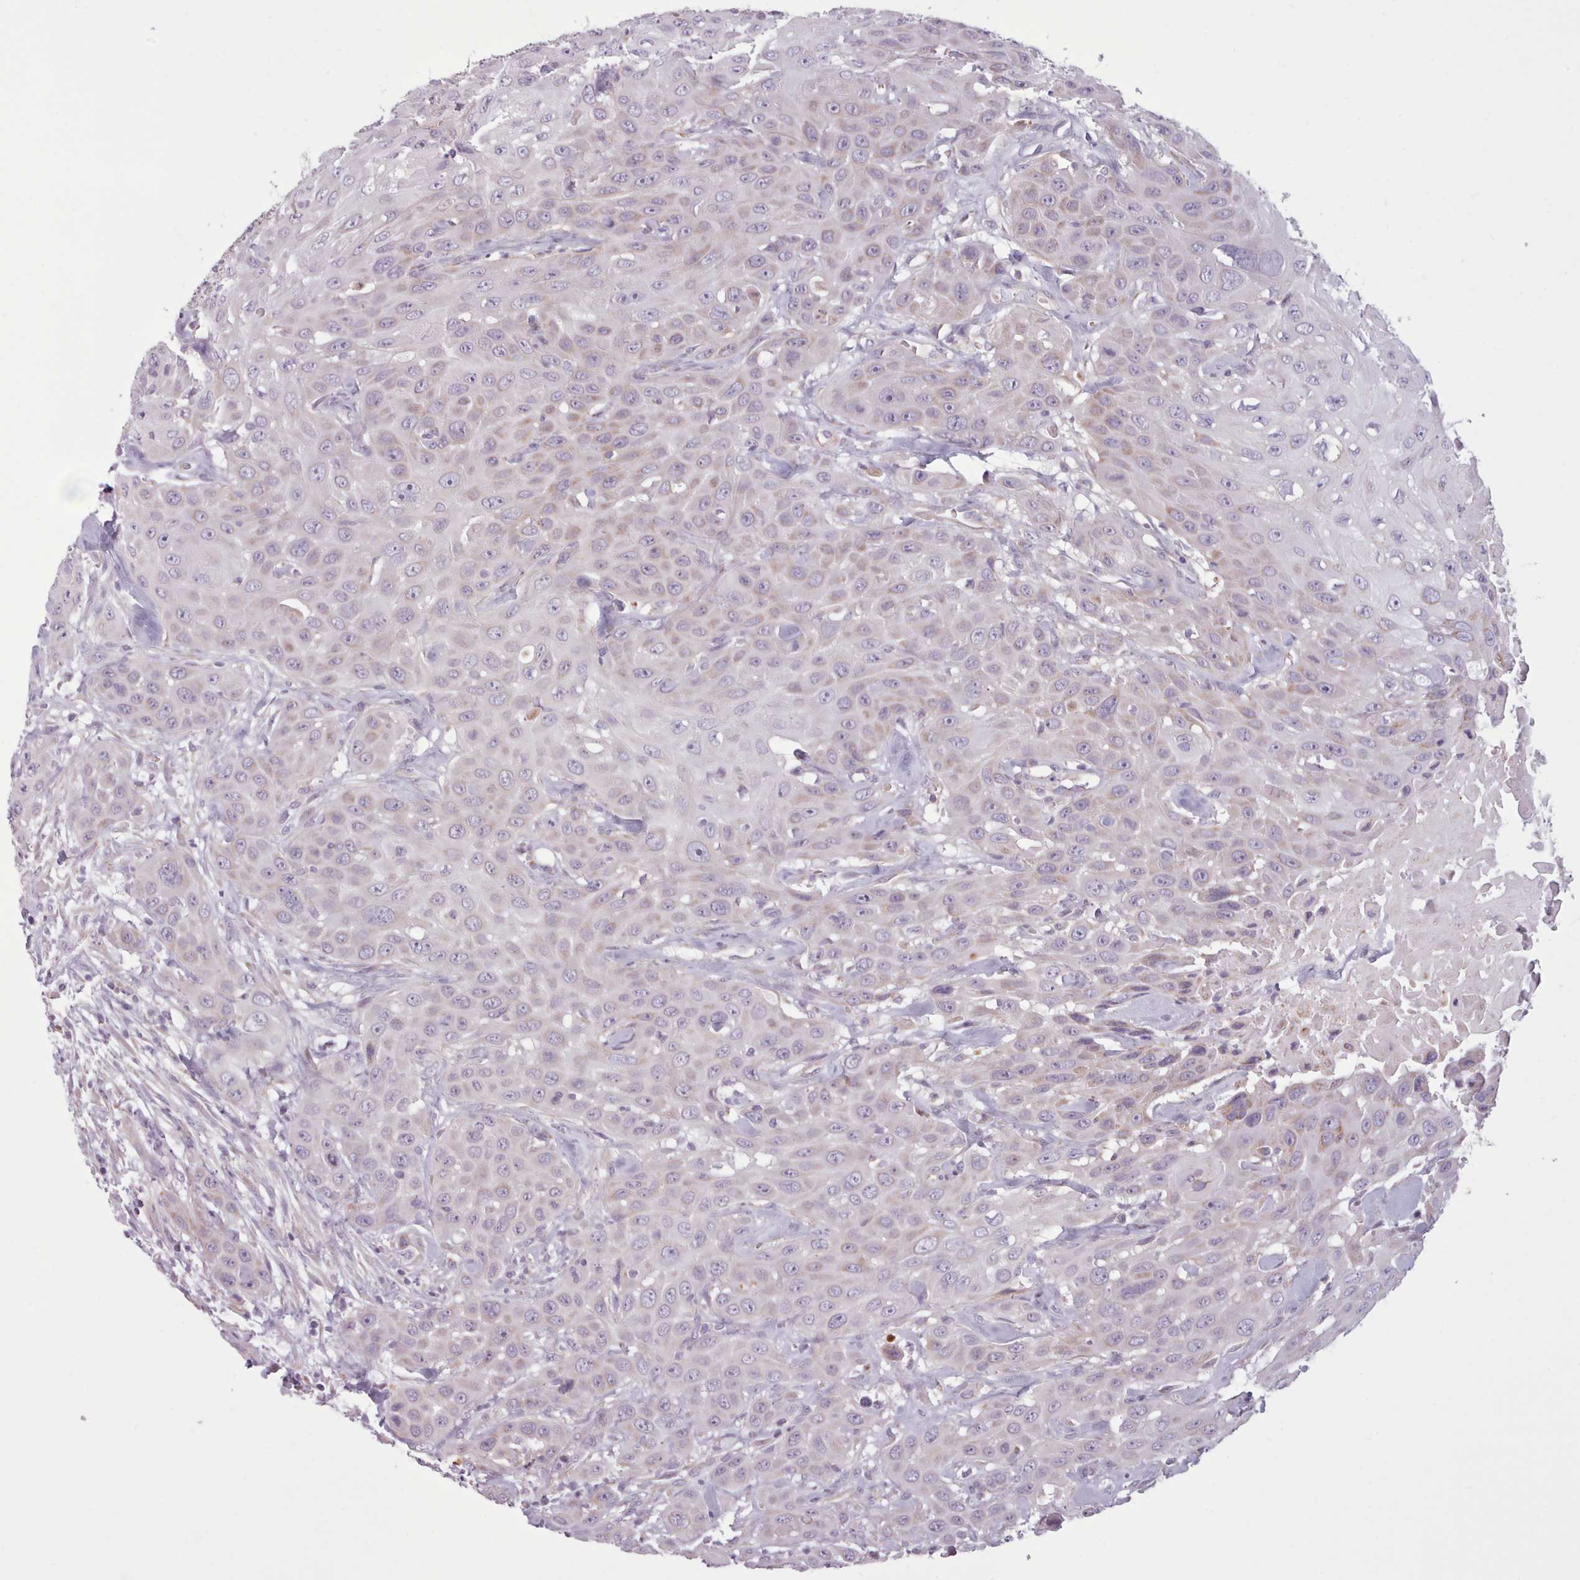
{"staining": {"intensity": "negative", "quantity": "none", "location": "none"}, "tissue": "head and neck cancer", "cell_type": "Tumor cells", "image_type": "cancer", "snomed": [{"axis": "morphology", "description": "Squamous cell carcinoma, NOS"}, {"axis": "topography", "description": "Head-Neck"}], "caption": "Tumor cells show no significant expression in head and neck cancer (squamous cell carcinoma). (Stains: DAB immunohistochemistry (IHC) with hematoxylin counter stain, Microscopy: brightfield microscopy at high magnification).", "gene": "AVL9", "patient": {"sex": "male", "age": 81}}